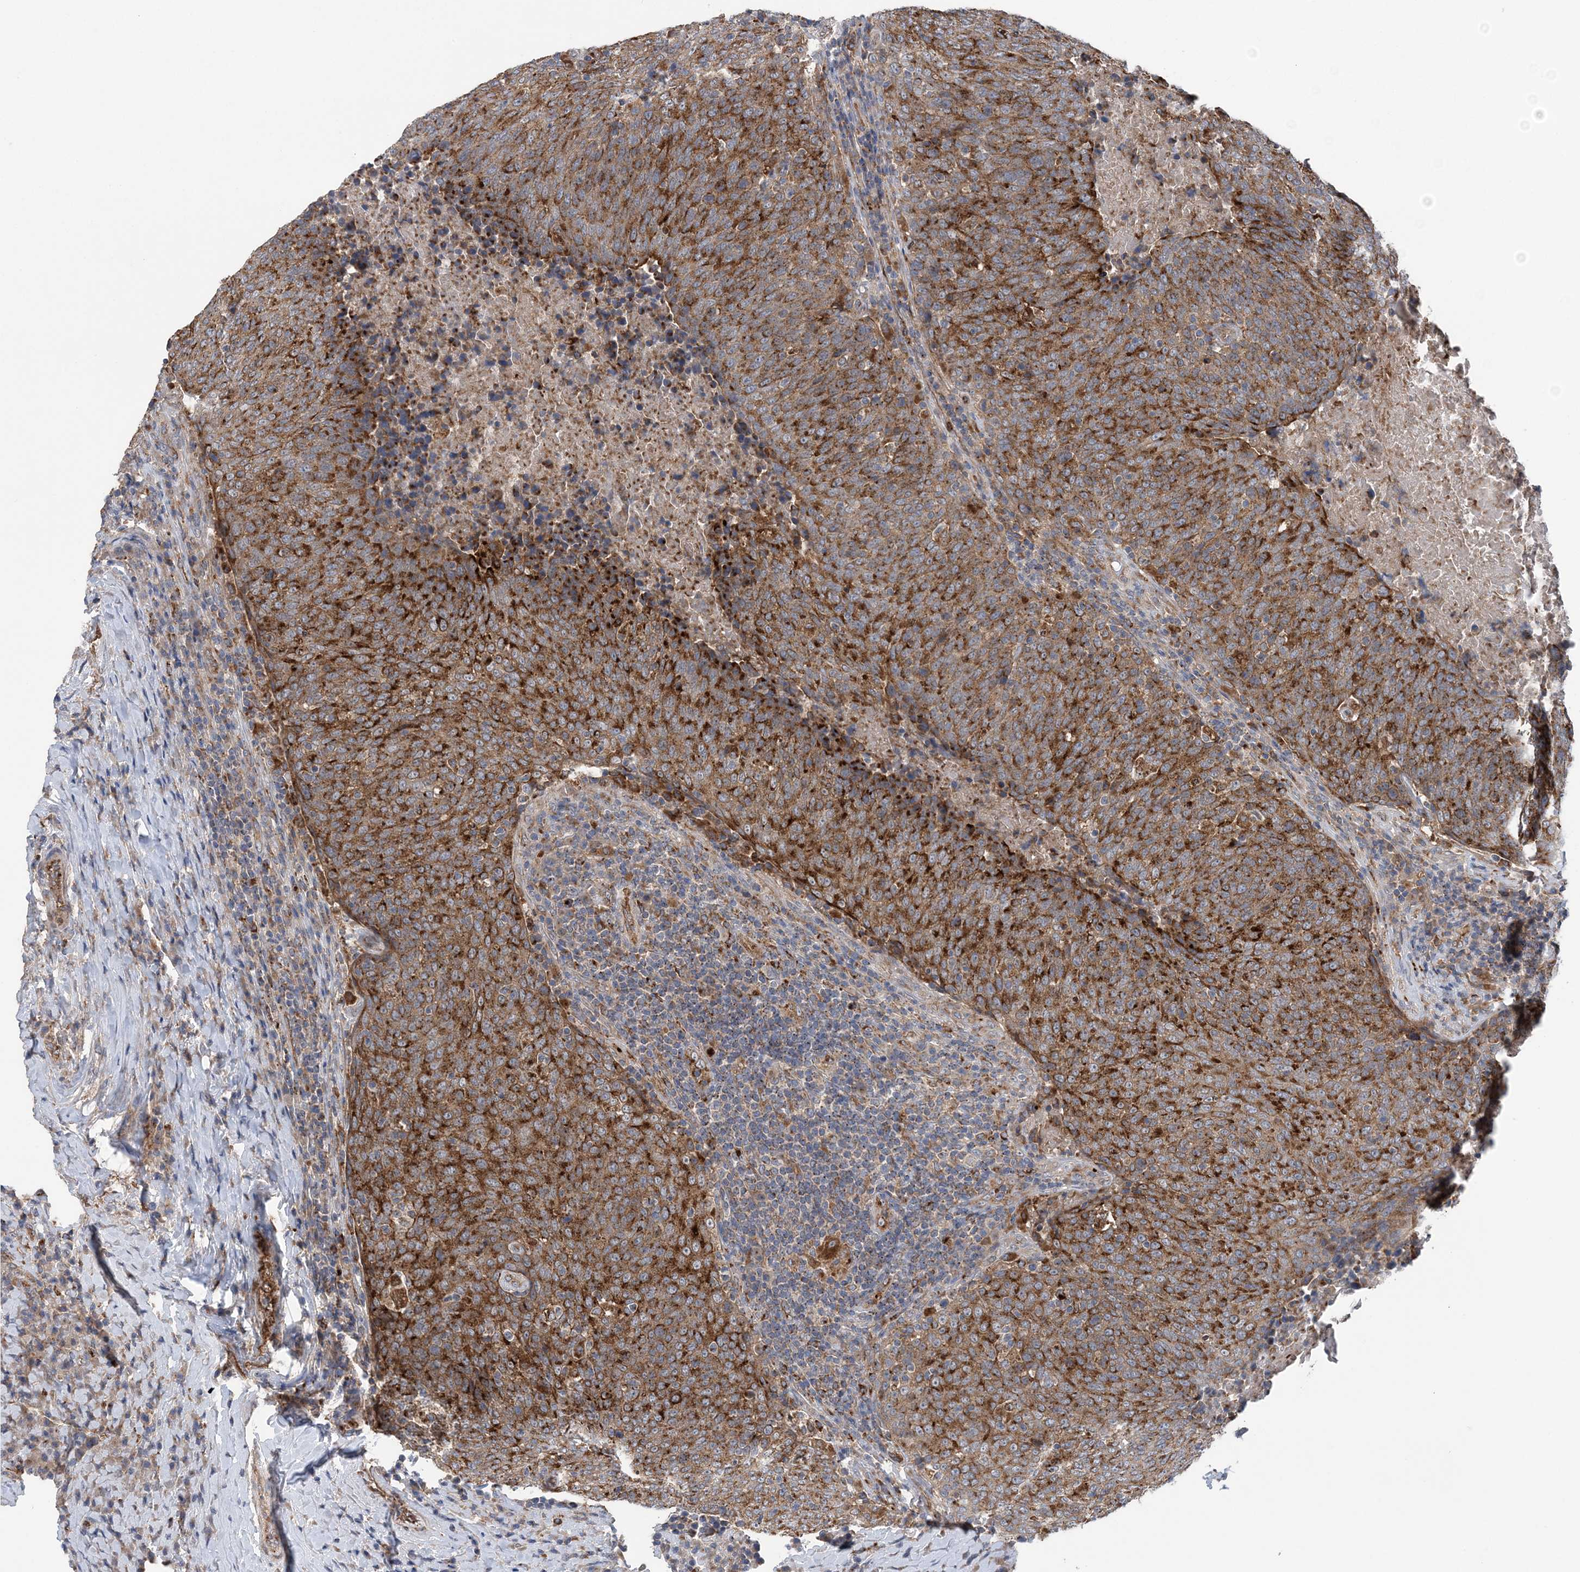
{"staining": {"intensity": "strong", "quantity": ">75%", "location": "cytoplasmic/membranous"}, "tissue": "head and neck cancer", "cell_type": "Tumor cells", "image_type": "cancer", "snomed": [{"axis": "morphology", "description": "Squamous cell carcinoma, NOS"}, {"axis": "morphology", "description": "Squamous cell carcinoma, metastatic, NOS"}, {"axis": "topography", "description": "Lymph node"}, {"axis": "topography", "description": "Head-Neck"}], "caption": "Protein analysis of head and neck metastatic squamous cell carcinoma tissue demonstrates strong cytoplasmic/membranous staining in about >75% of tumor cells.", "gene": "PTTG1IP", "patient": {"sex": "male", "age": 62}}